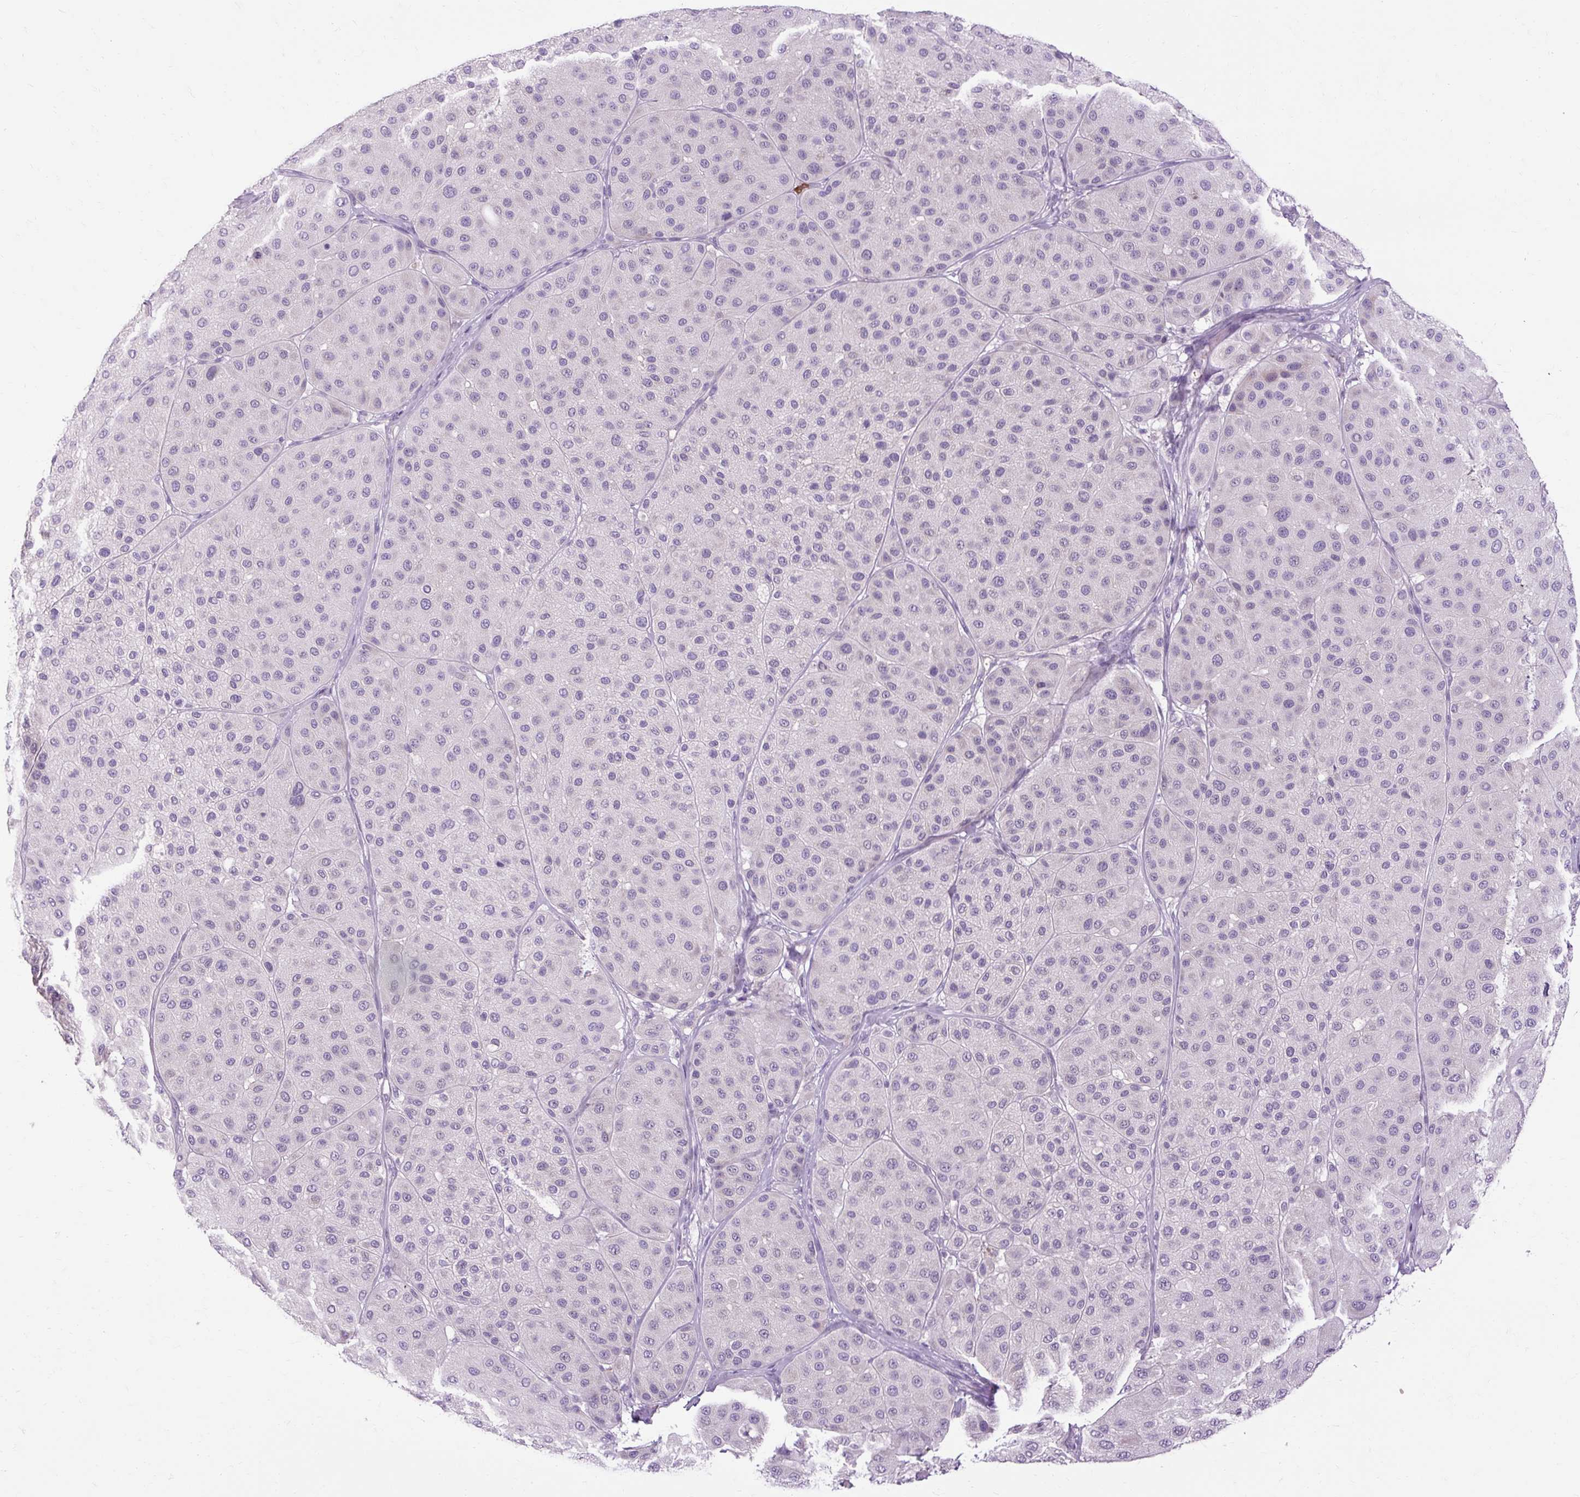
{"staining": {"intensity": "negative", "quantity": "none", "location": "none"}, "tissue": "melanoma", "cell_type": "Tumor cells", "image_type": "cancer", "snomed": [{"axis": "morphology", "description": "Malignant melanoma, Metastatic site"}, {"axis": "topography", "description": "Smooth muscle"}], "caption": "An IHC image of melanoma is shown. There is no staining in tumor cells of melanoma.", "gene": "ARRDC2", "patient": {"sex": "male", "age": 41}}